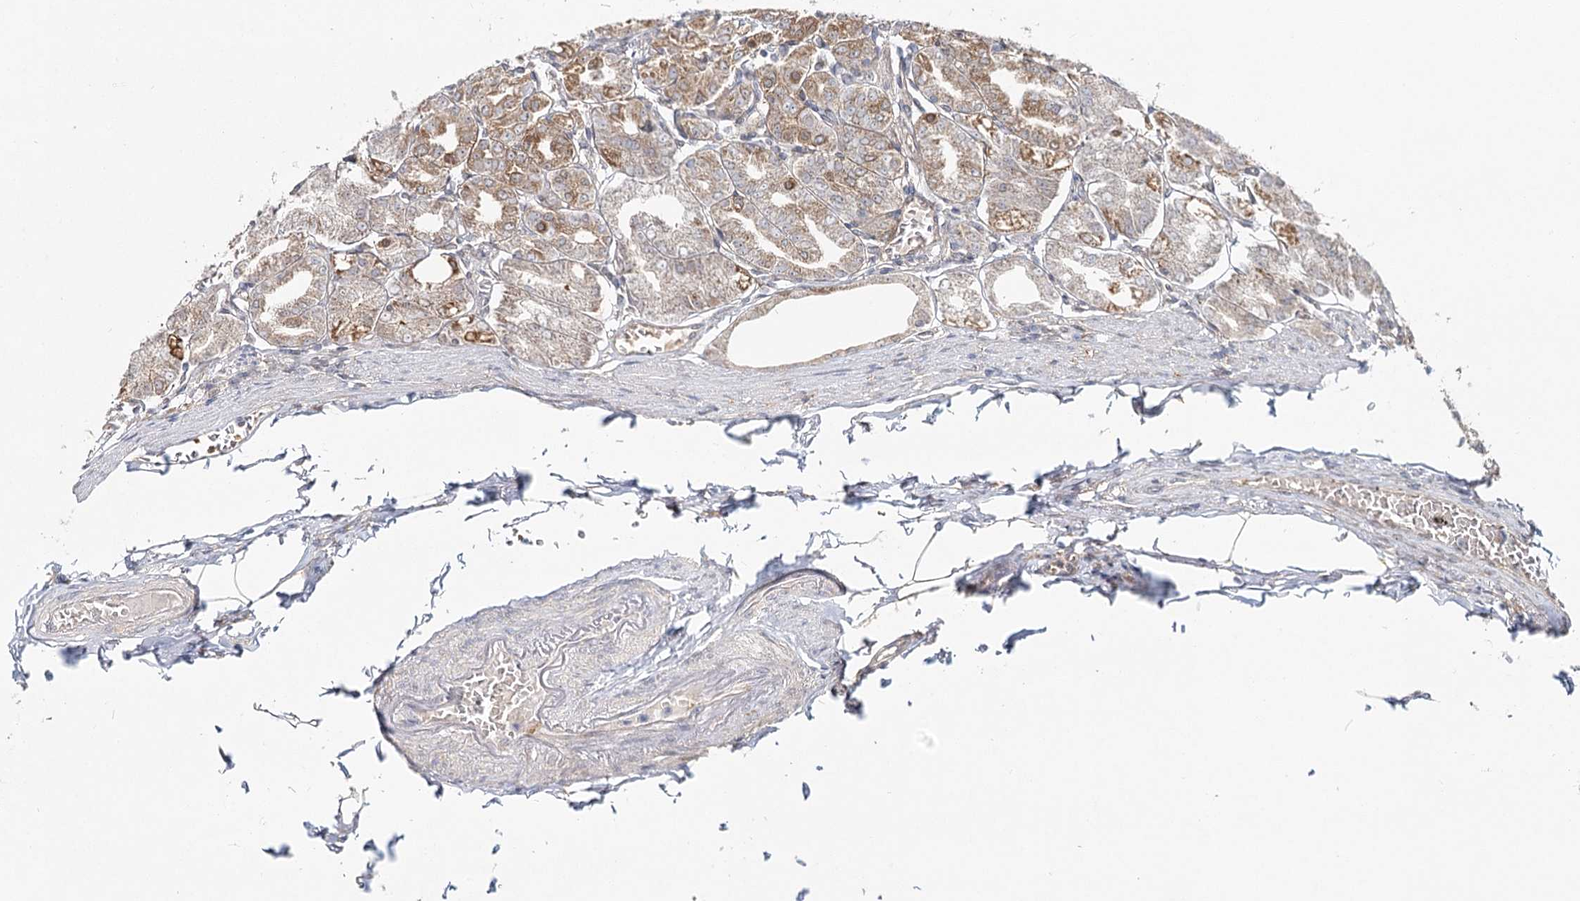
{"staining": {"intensity": "moderate", "quantity": ">75%", "location": "cytoplasmic/membranous"}, "tissue": "stomach", "cell_type": "Glandular cells", "image_type": "normal", "snomed": [{"axis": "morphology", "description": "Normal tissue, NOS"}, {"axis": "topography", "description": "Stomach, lower"}], "caption": "Protein staining by immunohistochemistry (IHC) reveals moderate cytoplasmic/membranous staining in approximately >75% of glandular cells in benign stomach. The staining was performed using DAB to visualize the protein expression in brown, while the nuclei were stained in blue with hematoxylin (Magnification: 20x).", "gene": "INPP4B", "patient": {"sex": "male", "age": 71}}